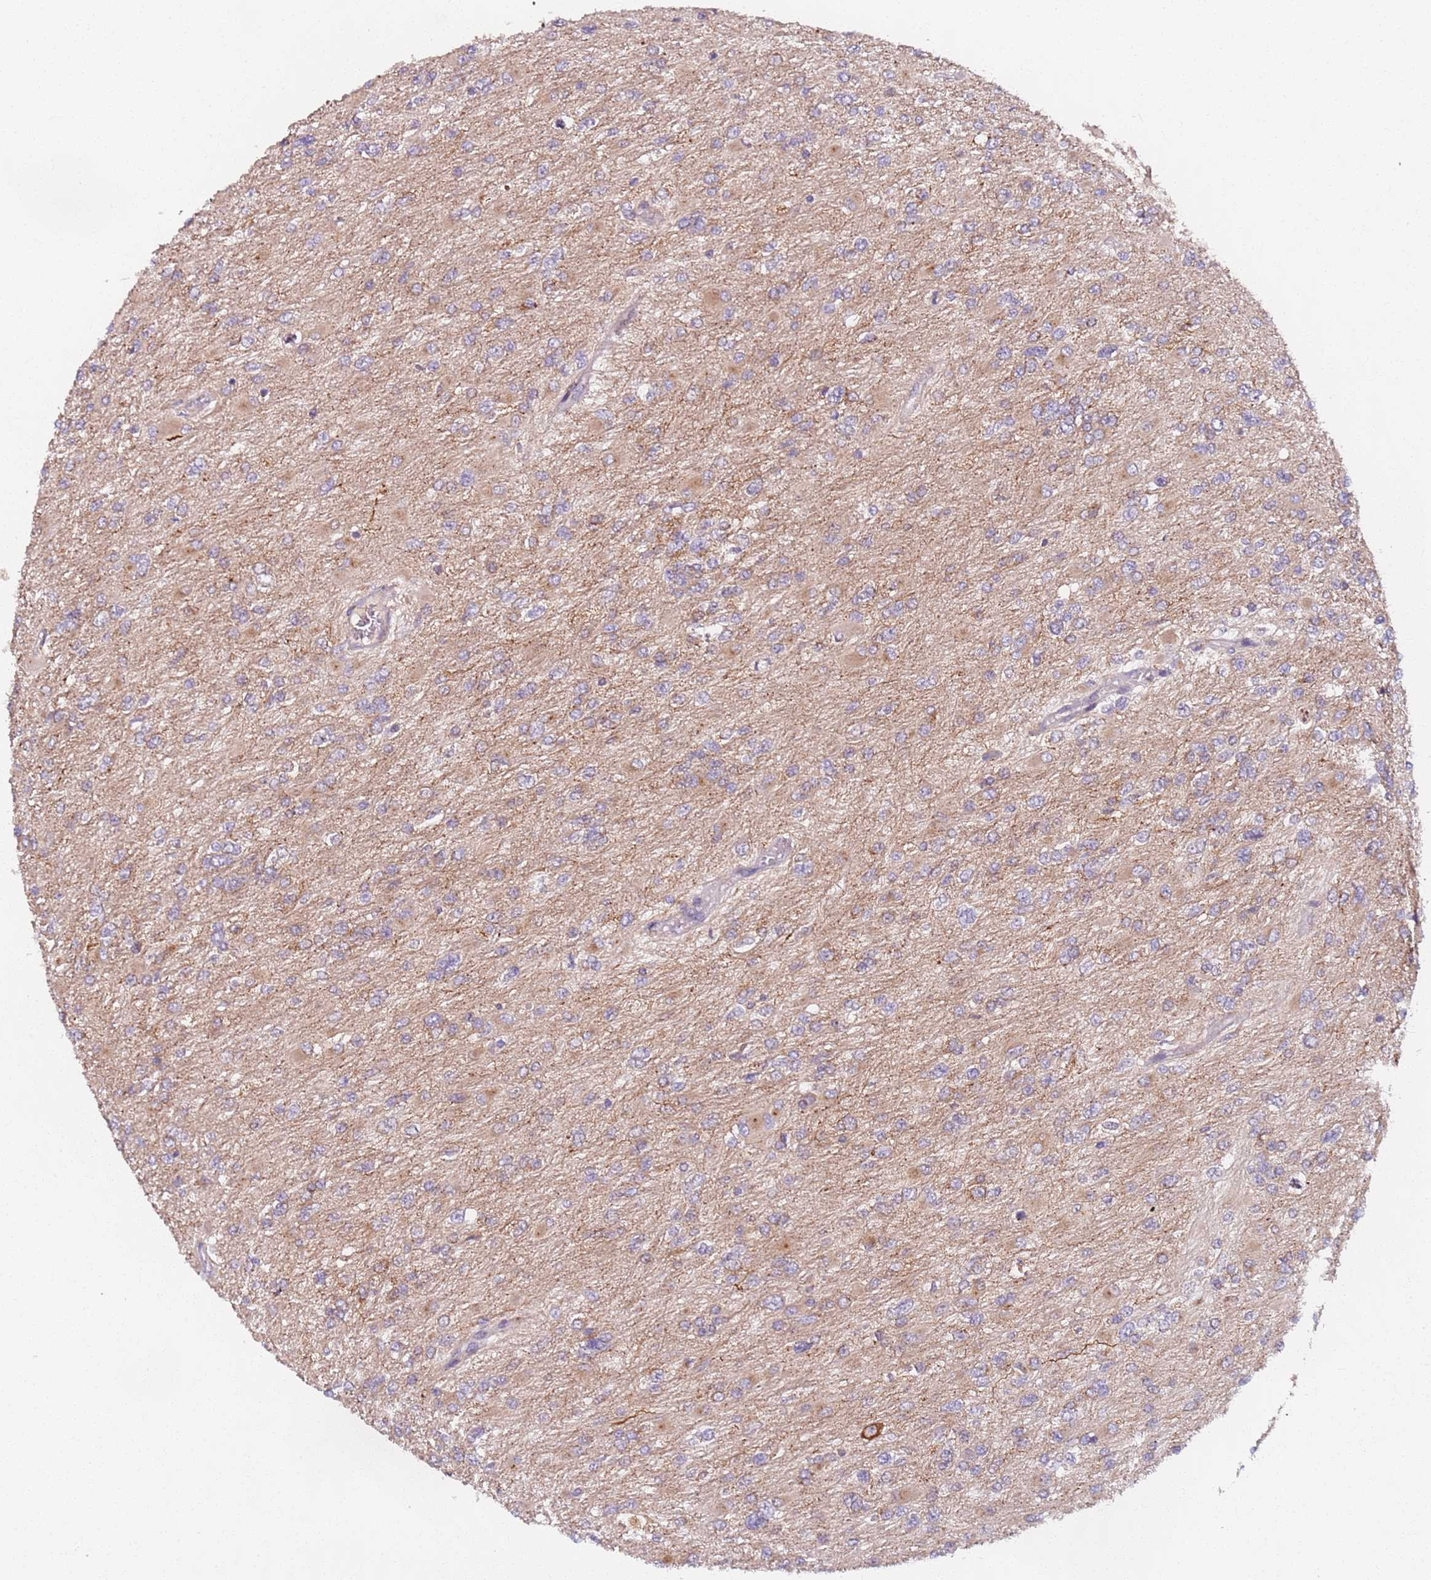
{"staining": {"intensity": "weak", "quantity": "<25%", "location": "cytoplasmic/membranous"}, "tissue": "glioma", "cell_type": "Tumor cells", "image_type": "cancer", "snomed": [{"axis": "morphology", "description": "Glioma, malignant, High grade"}, {"axis": "topography", "description": "Cerebral cortex"}], "caption": "A high-resolution photomicrograph shows immunohistochemistry (IHC) staining of glioma, which shows no significant staining in tumor cells.", "gene": "AKTIP", "patient": {"sex": "female", "age": 36}}